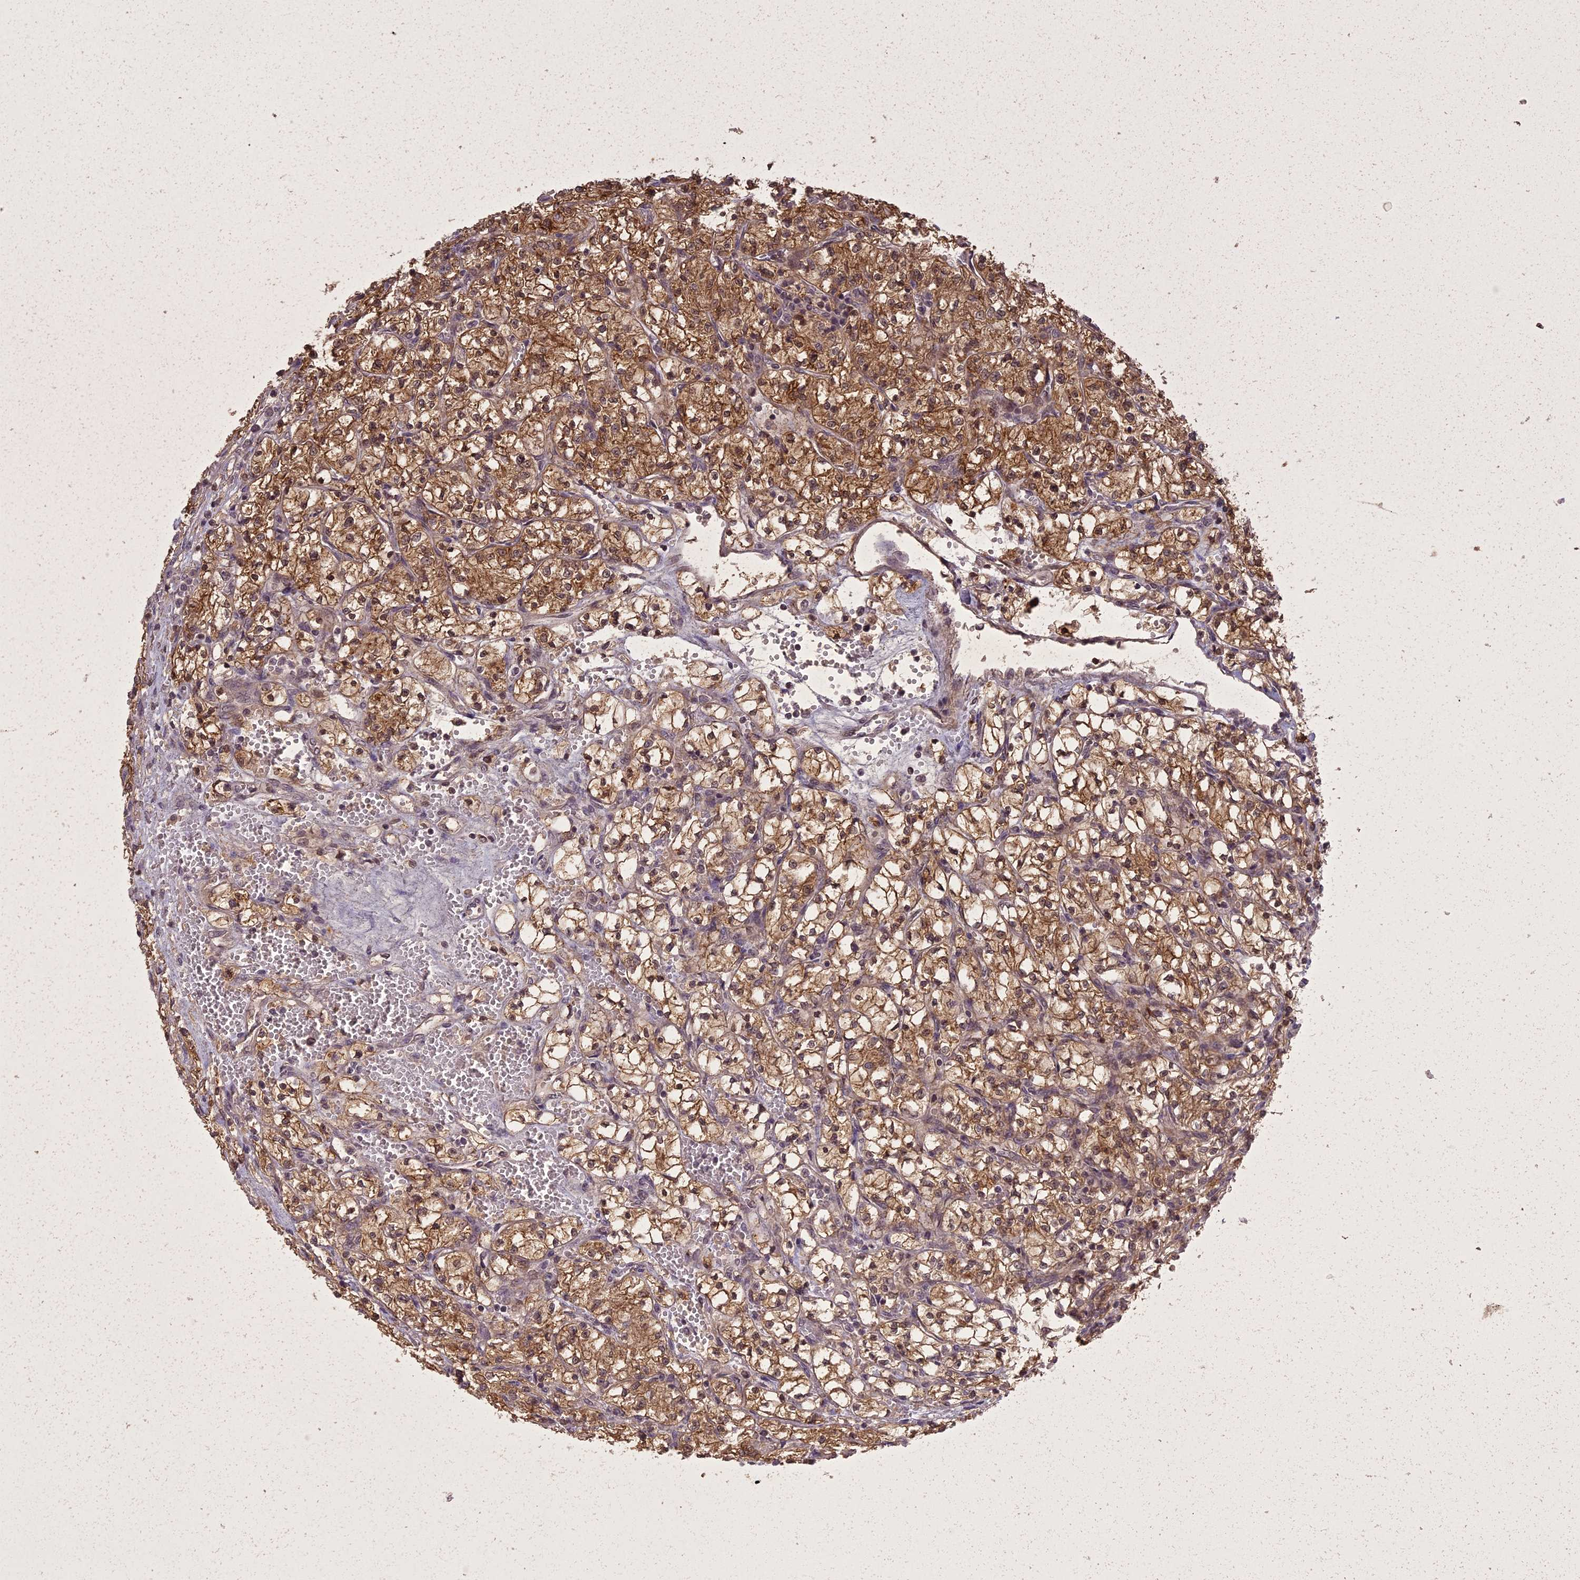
{"staining": {"intensity": "moderate", "quantity": ">75%", "location": "cytoplasmic/membranous,nuclear"}, "tissue": "renal cancer", "cell_type": "Tumor cells", "image_type": "cancer", "snomed": [{"axis": "morphology", "description": "Adenocarcinoma, NOS"}, {"axis": "topography", "description": "Kidney"}], "caption": "A medium amount of moderate cytoplasmic/membranous and nuclear staining is appreciated in approximately >75% of tumor cells in renal adenocarcinoma tissue.", "gene": "ING5", "patient": {"sex": "female", "age": 64}}